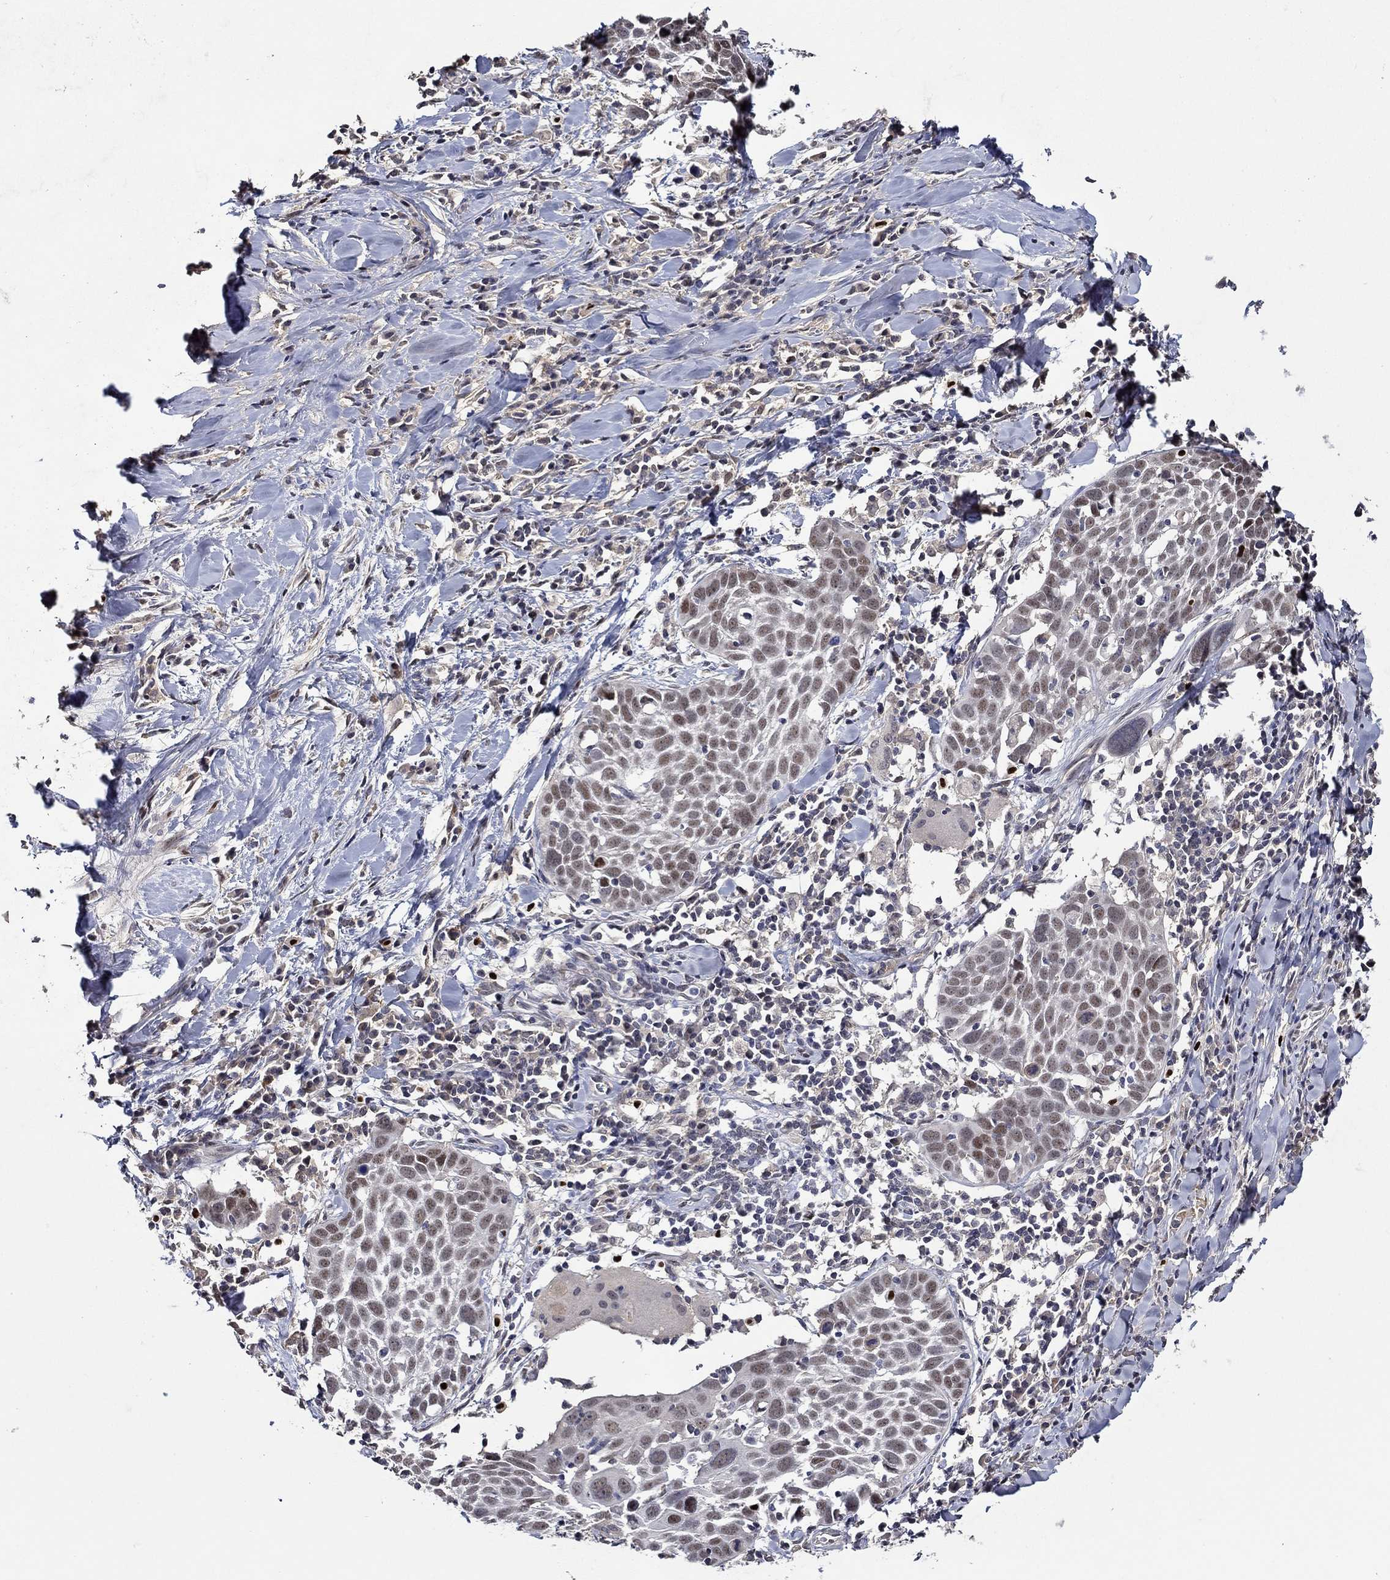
{"staining": {"intensity": "weak", "quantity": "25%-75%", "location": "nuclear"}, "tissue": "lung cancer", "cell_type": "Tumor cells", "image_type": "cancer", "snomed": [{"axis": "morphology", "description": "Squamous cell carcinoma, NOS"}, {"axis": "topography", "description": "Lung"}], "caption": "Lung cancer (squamous cell carcinoma) stained with a brown dye shows weak nuclear positive staining in approximately 25%-75% of tumor cells.", "gene": "GATA2", "patient": {"sex": "male", "age": 57}}